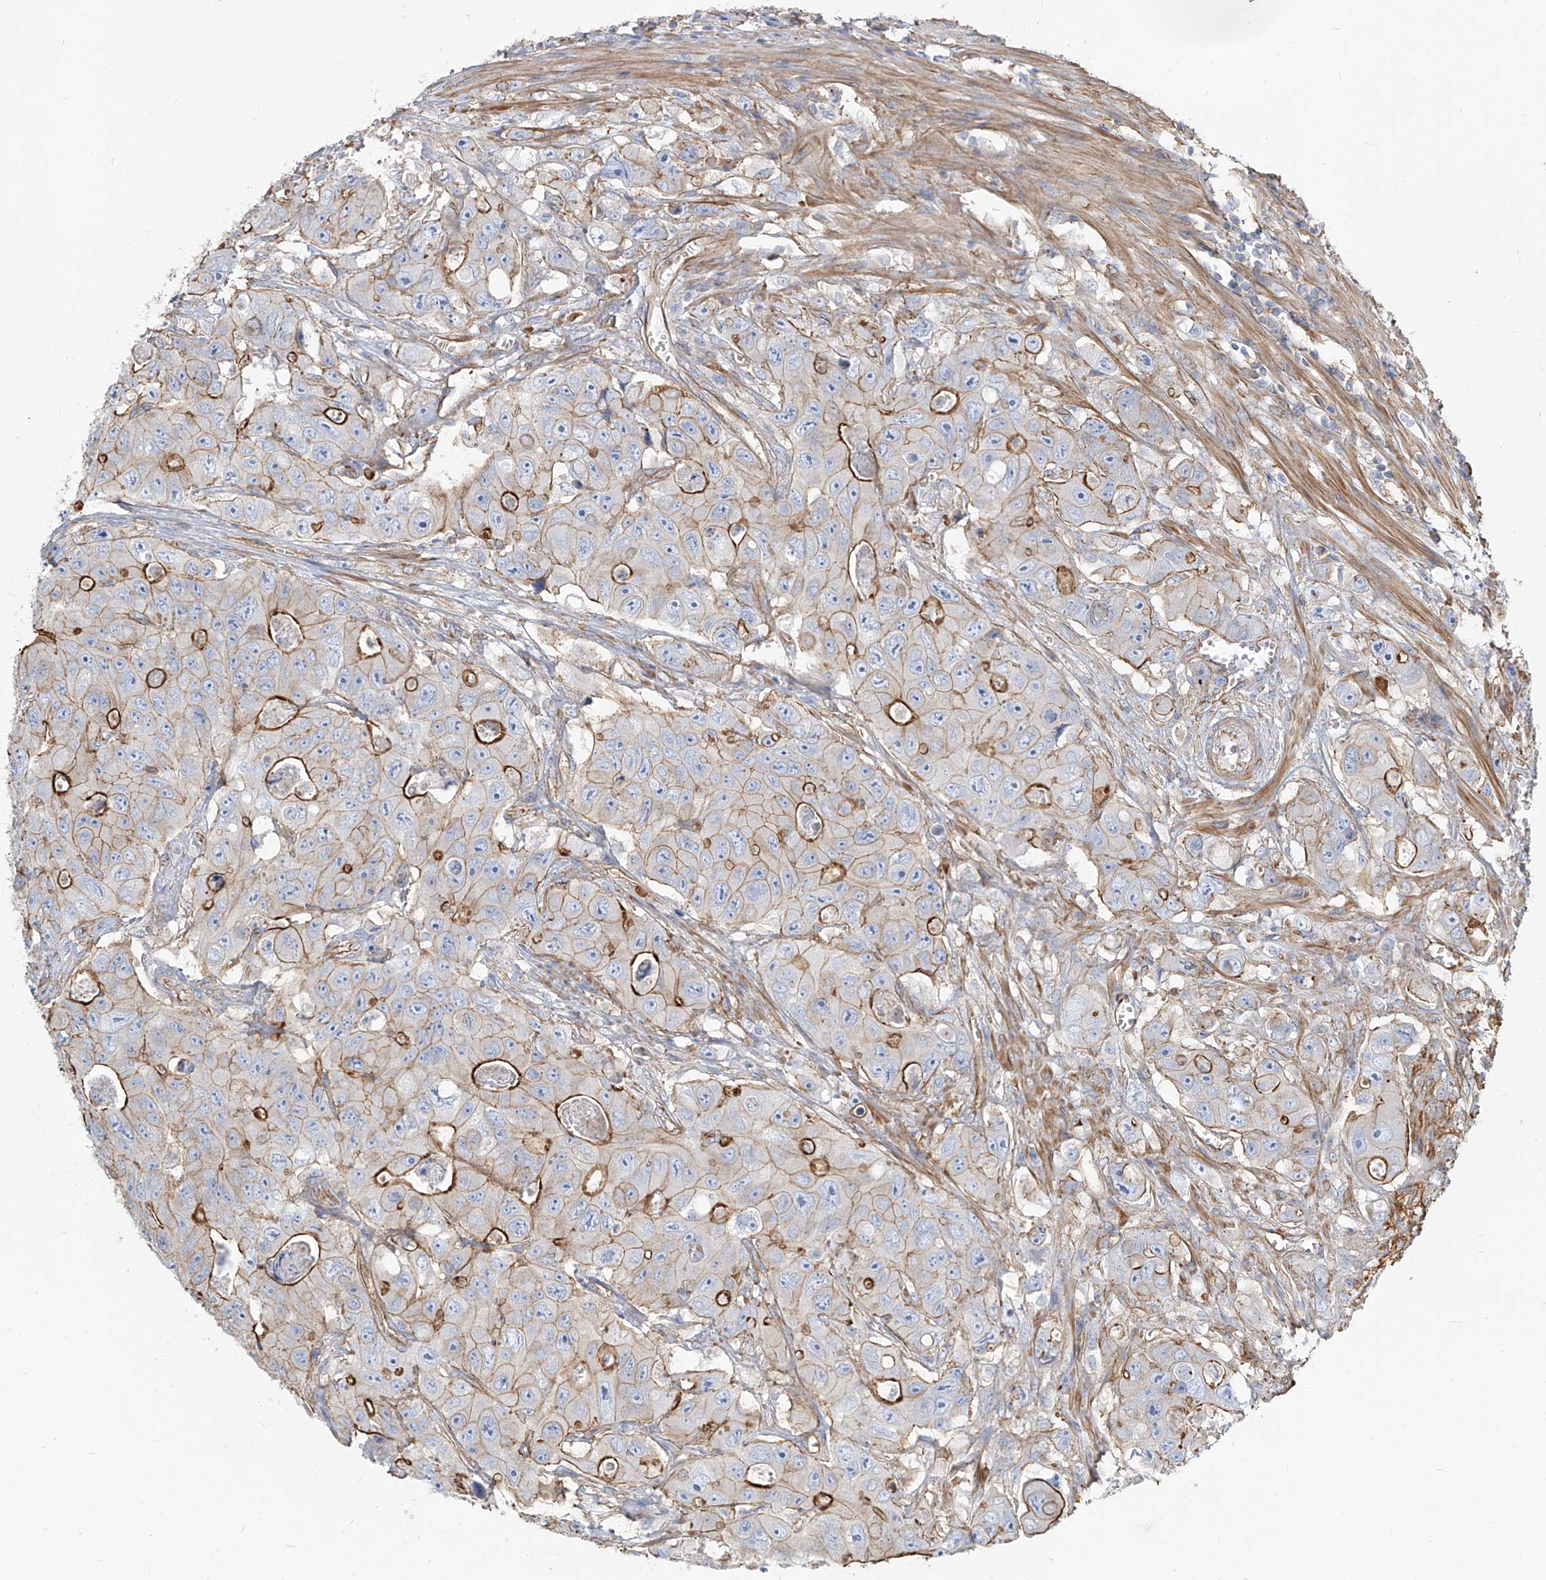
{"staining": {"intensity": "strong", "quantity": "25%-75%", "location": "cytoplasmic/membranous"}, "tissue": "colorectal cancer", "cell_type": "Tumor cells", "image_type": "cancer", "snomed": [{"axis": "morphology", "description": "Adenocarcinoma, NOS"}, {"axis": "topography", "description": "Colon"}], "caption": "Immunohistochemistry (IHC) photomicrograph of colorectal cancer stained for a protein (brown), which displays high levels of strong cytoplasmic/membranous positivity in approximately 25%-75% of tumor cells.", "gene": "TXLNB", "patient": {"sex": "female", "age": 46}}